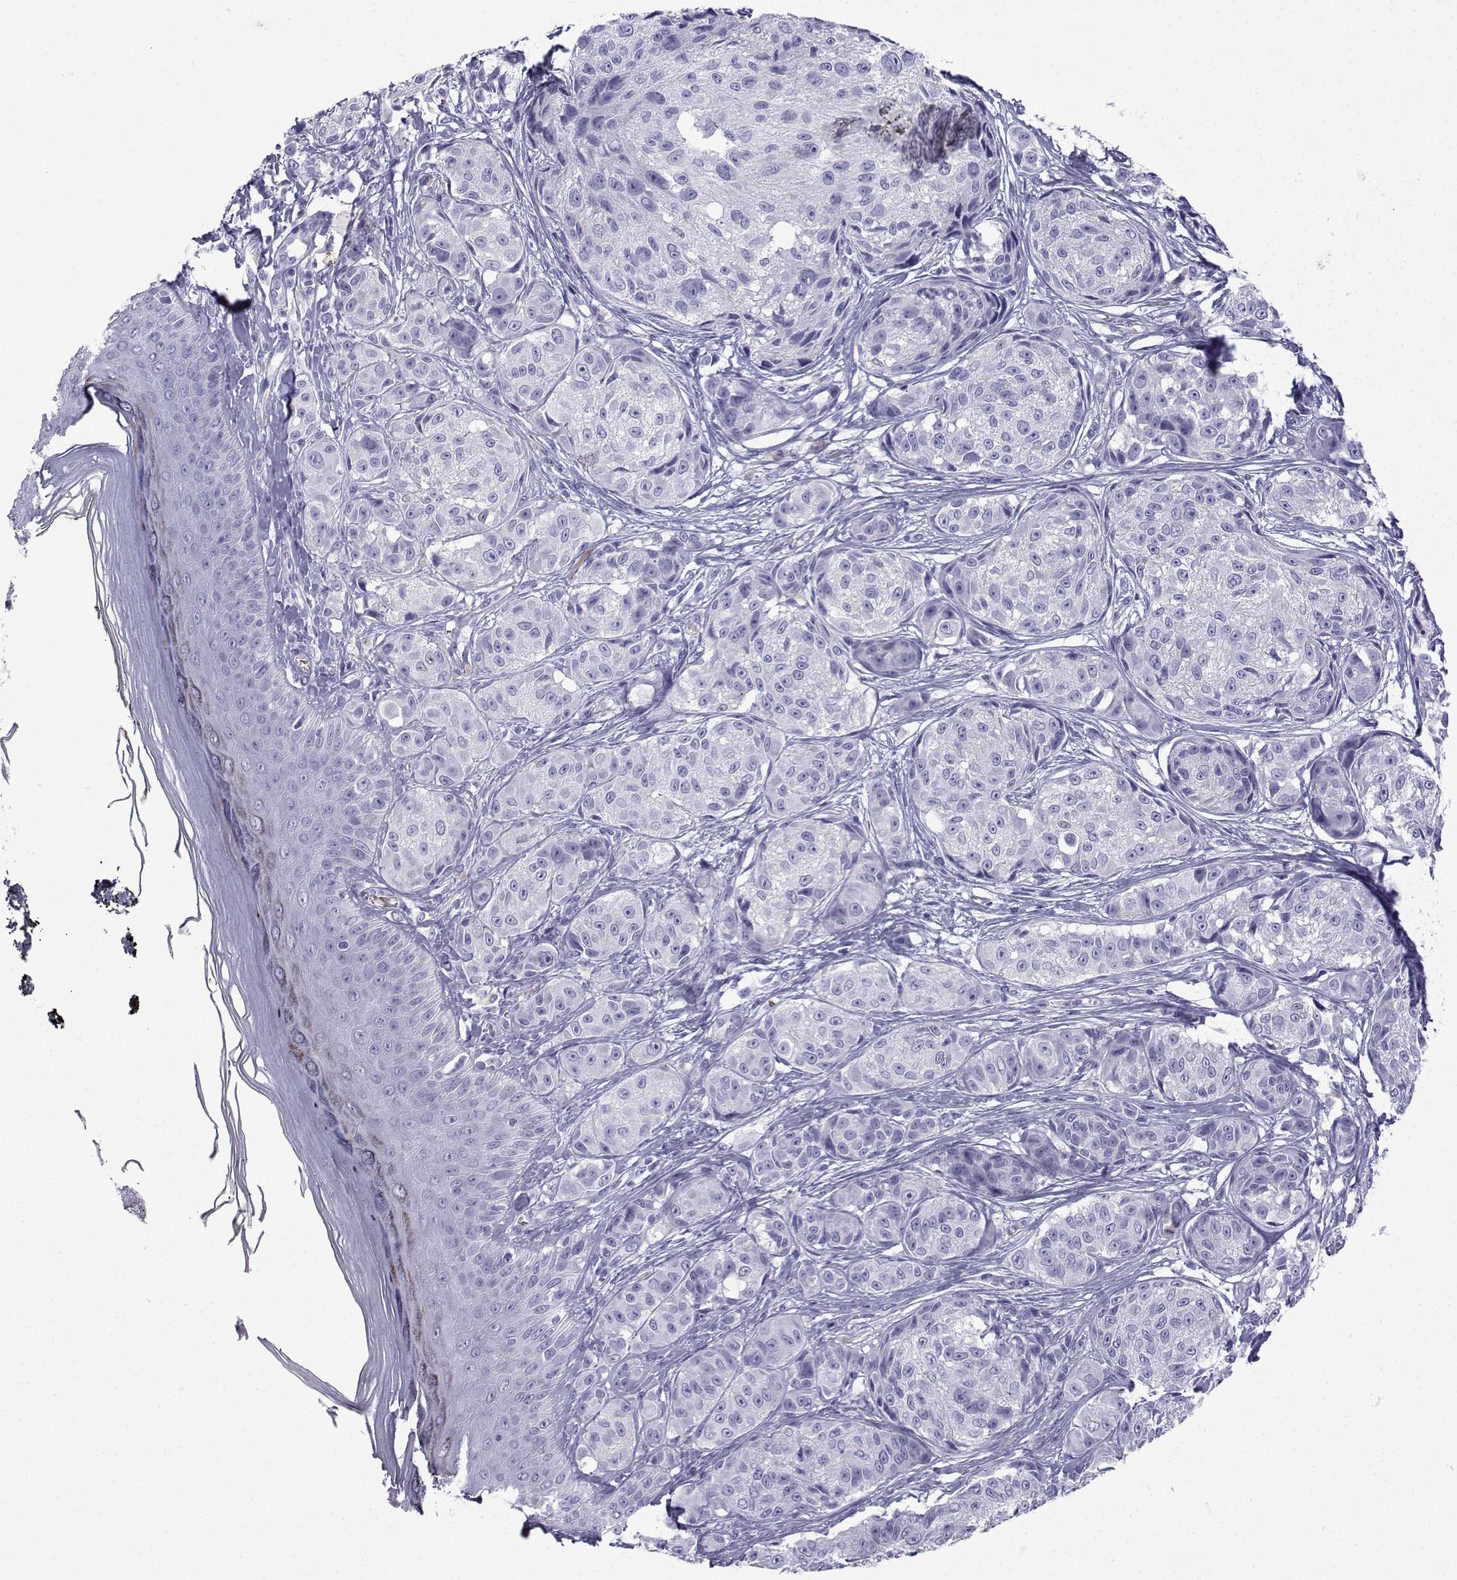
{"staining": {"intensity": "negative", "quantity": "none", "location": "none"}, "tissue": "melanoma", "cell_type": "Tumor cells", "image_type": "cancer", "snomed": [{"axis": "morphology", "description": "Malignant melanoma, NOS"}, {"axis": "topography", "description": "Skin"}], "caption": "Immunohistochemistry (IHC) micrograph of malignant melanoma stained for a protein (brown), which shows no staining in tumor cells.", "gene": "TRIM46", "patient": {"sex": "male", "age": 61}}